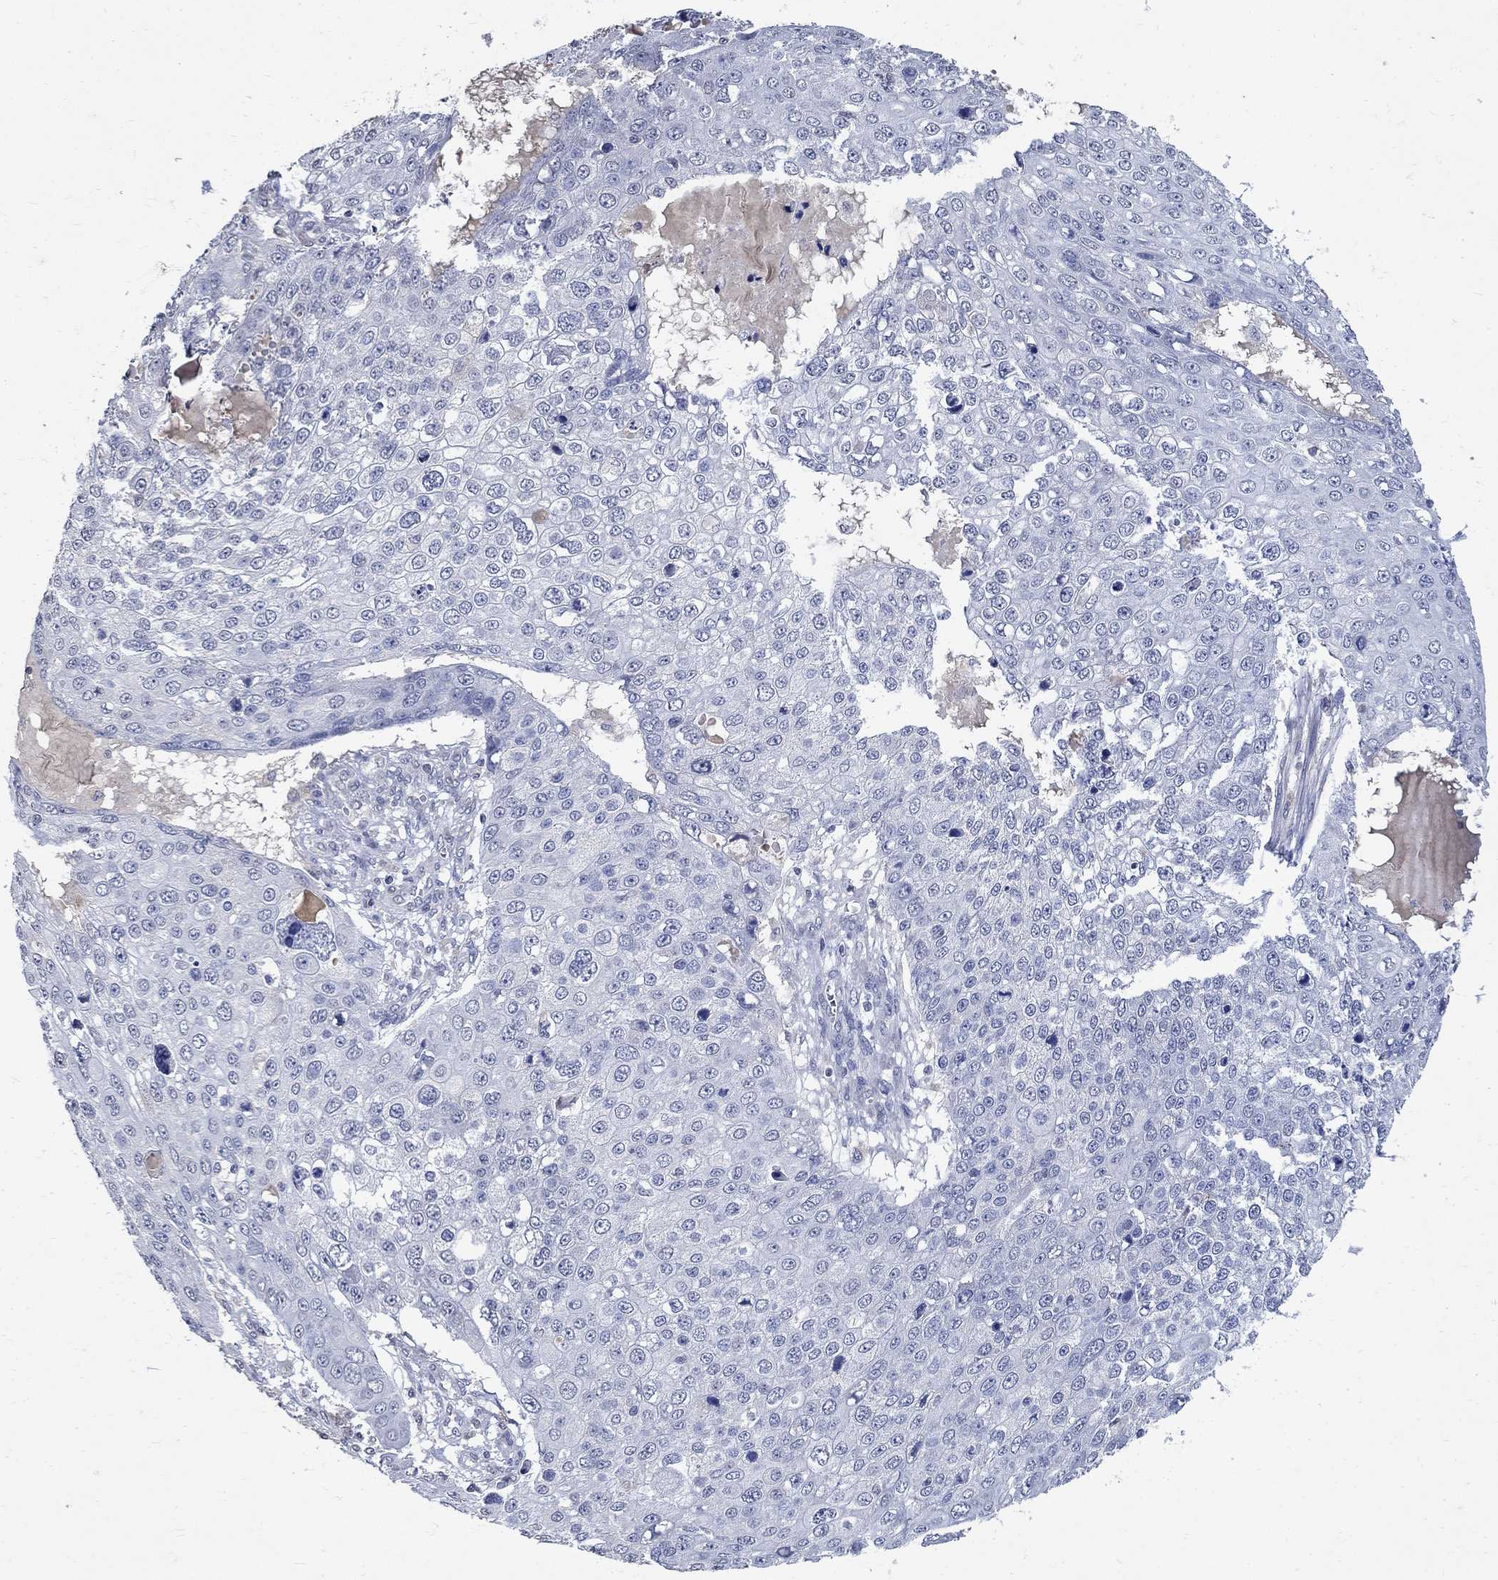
{"staining": {"intensity": "negative", "quantity": "none", "location": "none"}, "tissue": "skin cancer", "cell_type": "Tumor cells", "image_type": "cancer", "snomed": [{"axis": "morphology", "description": "Squamous cell carcinoma, NOS"}, {"axis": "topography", "description": "Skin"}], "caption": "Tumor cells are negative for brown protein staining in squamous cell carcinoma (skin). (Brightfield microscopy of DAB (3,3'-diaminobenzidine) immunohistochemistry (IHC) at high magnification).", "gene": "TMEM169", "patient": {"sex": "male", "age": 71}}